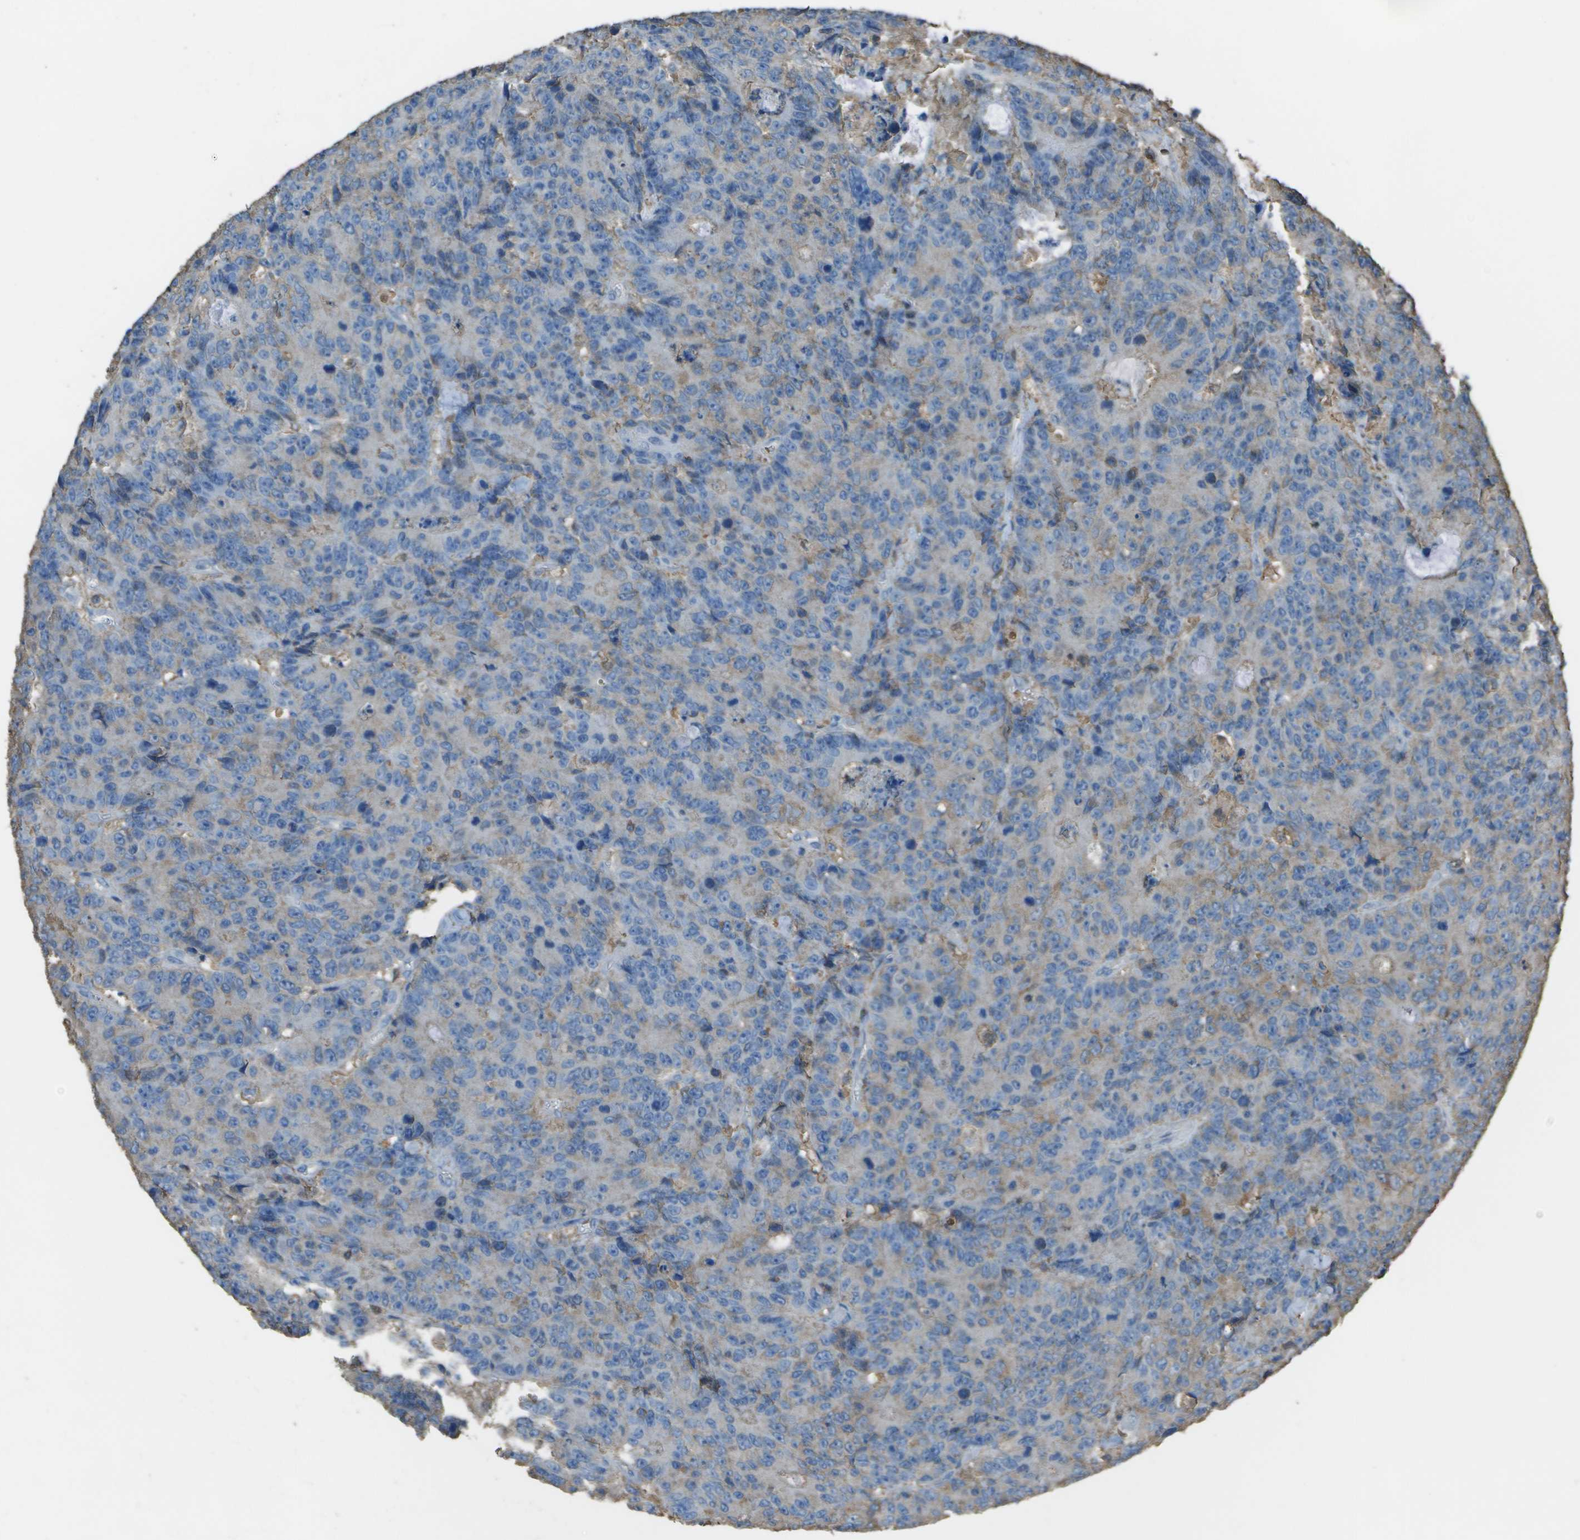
{"staining": {"intensity": "negative", "quantity": "none", "location": "none"}, "tissue": "colorectal cancer", "cell_type": "Tumor cells", "image_type": "cancer", "snomed": [{"axis": "morphology", "description": "Adenocarcinoma, NOS"}, {"axis": "topography", "description": "Colon"}], "caption": "Tumor cells are negative for brown protein staining in colorectal cancer (adenocarcinoma).", "gene": "CYP4F11", "patient": {"sex": "female", "age": 86}}